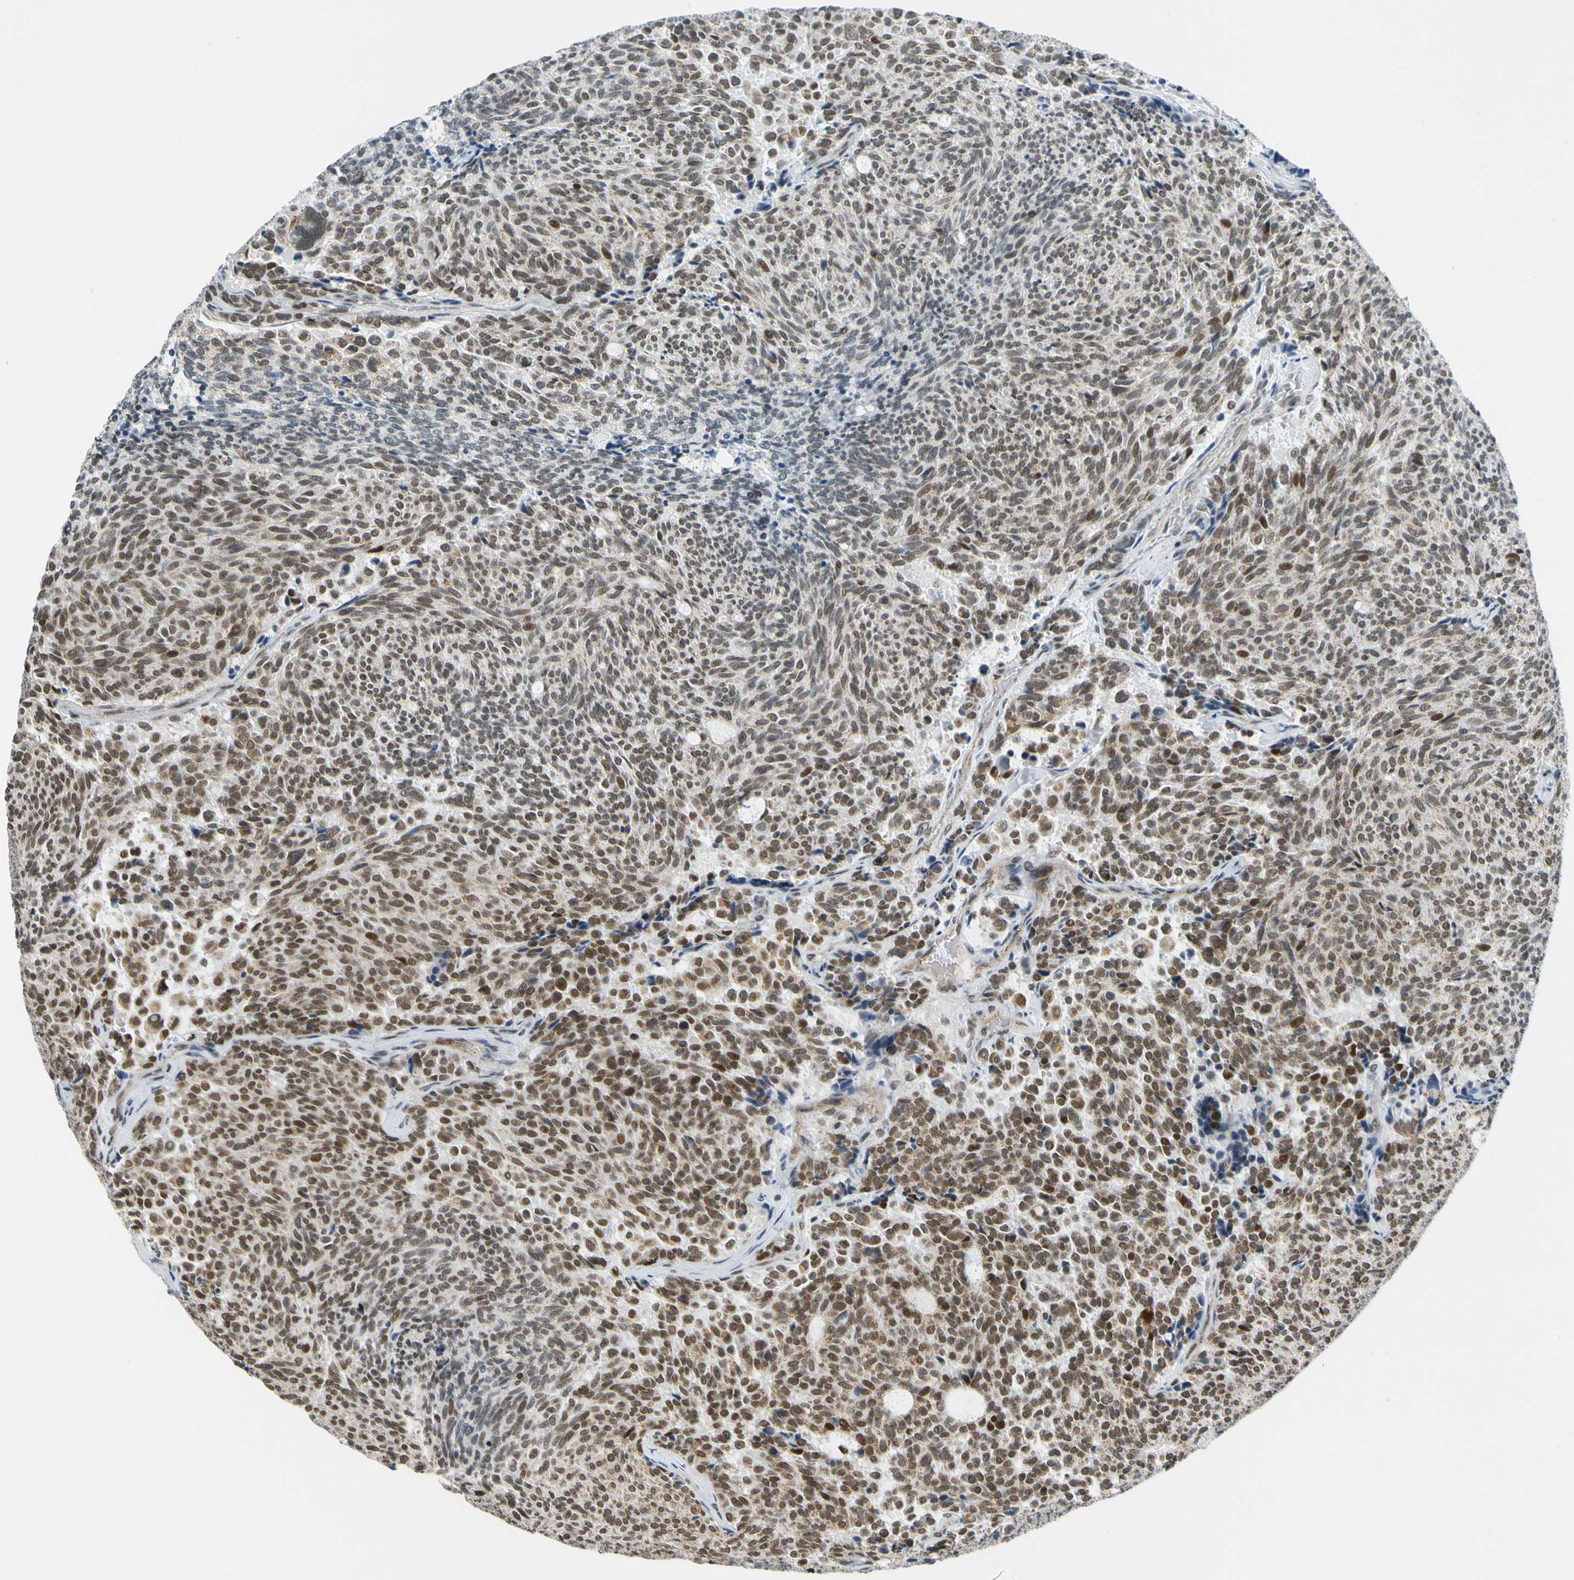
{"staining": {"intensity": "moderate", "quantity": ">75%", "location": "nuclear"}, "tissue": "carcinoid", "cell_type": "Tumor cells", "image_type": "cancer", "snomed": [{"axis": "morphology", "description": "Carcinoid, malignant, NOS"}, {"axis": "topography", "description": "Pancreas"}], "caption": "Immunohistochemical staining of carcinoid shows medium levels of moderate nuclear expression in about >75% of tumor cells. The protein of interest is shown in brown color, while the nuclei are stained blue.", "gene": "POGZ", "patient": {"sex": "female", "age": 54}}